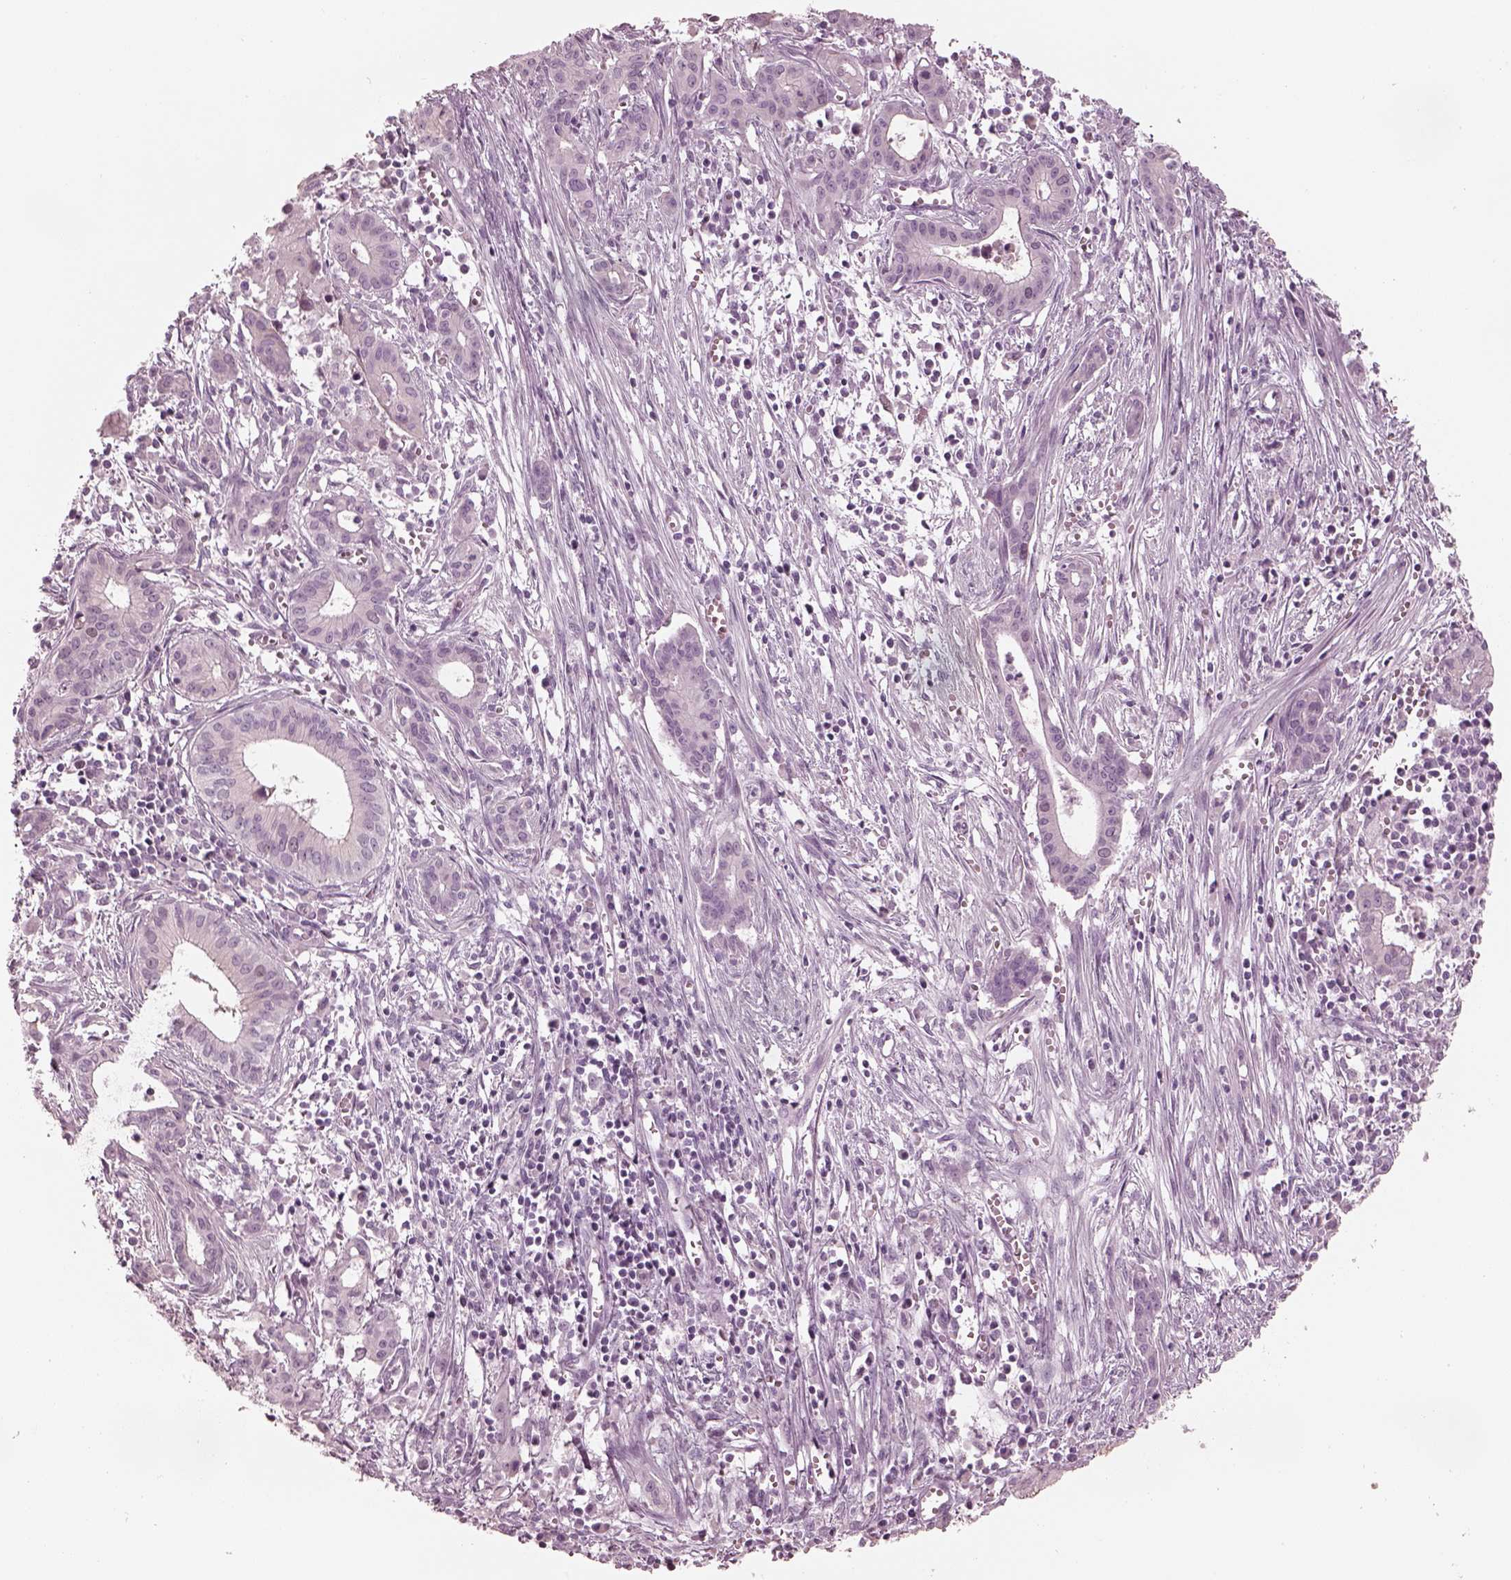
{"staining": {"intensity": "negative", "quantity": "none", "location": "none"}, "tissue": "pancreatic cancer", "cell_type": "Tumor cells", "image_type": "cancer", "snomed": [{"axis": "morphology", "description": "Adenocarcinoma, NOS"}, {"axis": "topography", "description": "Pancreas"}], "caption": "The immunohistochemistry (IHC) micrograph has no significant positivity in tumor cells of adenocarcinoma (pancreatic) tissue.", "gene": "KRTAP24-1", "patient": {"sex": "male", "age": 48}}